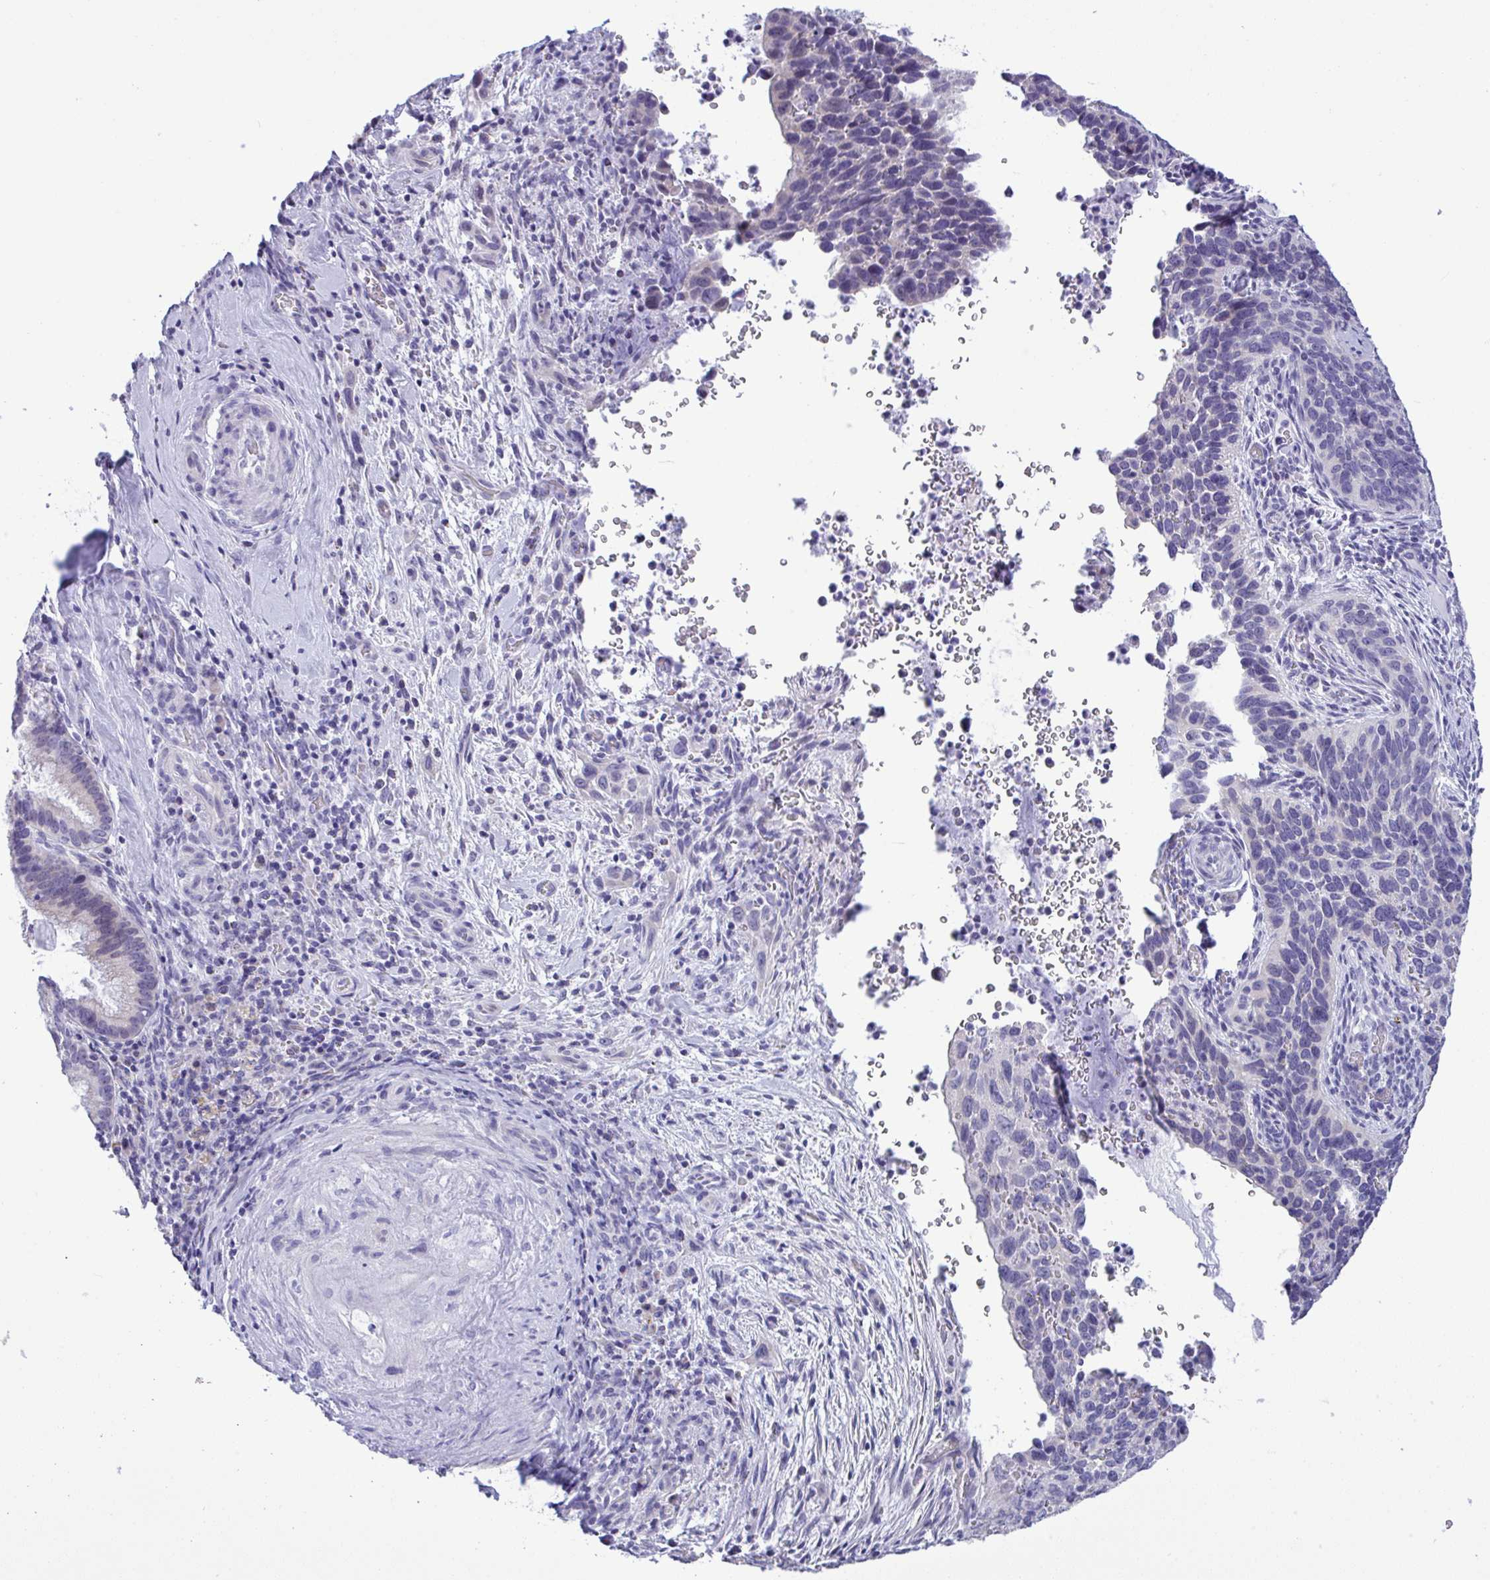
{"staining": {"intensity": "negative", "quantity": "none", "location": "none"}, "tissue": "cervical cancer", "cell_type": "Tumor cells", "image_type": "cancer", "snomed": [{"axis": "morphology", "description": "Squamous cell carcinoma, NOS"}, {"axis": "topography", "description": "Cervix"}], "caption": "There is no significant staining in tumor cells of cervical cancer. (Brightfield microscopy of DAB immunohistochemistry at high magnification).", "gene": "YBX2", "patient": {"sex": "female", "age": 51}}